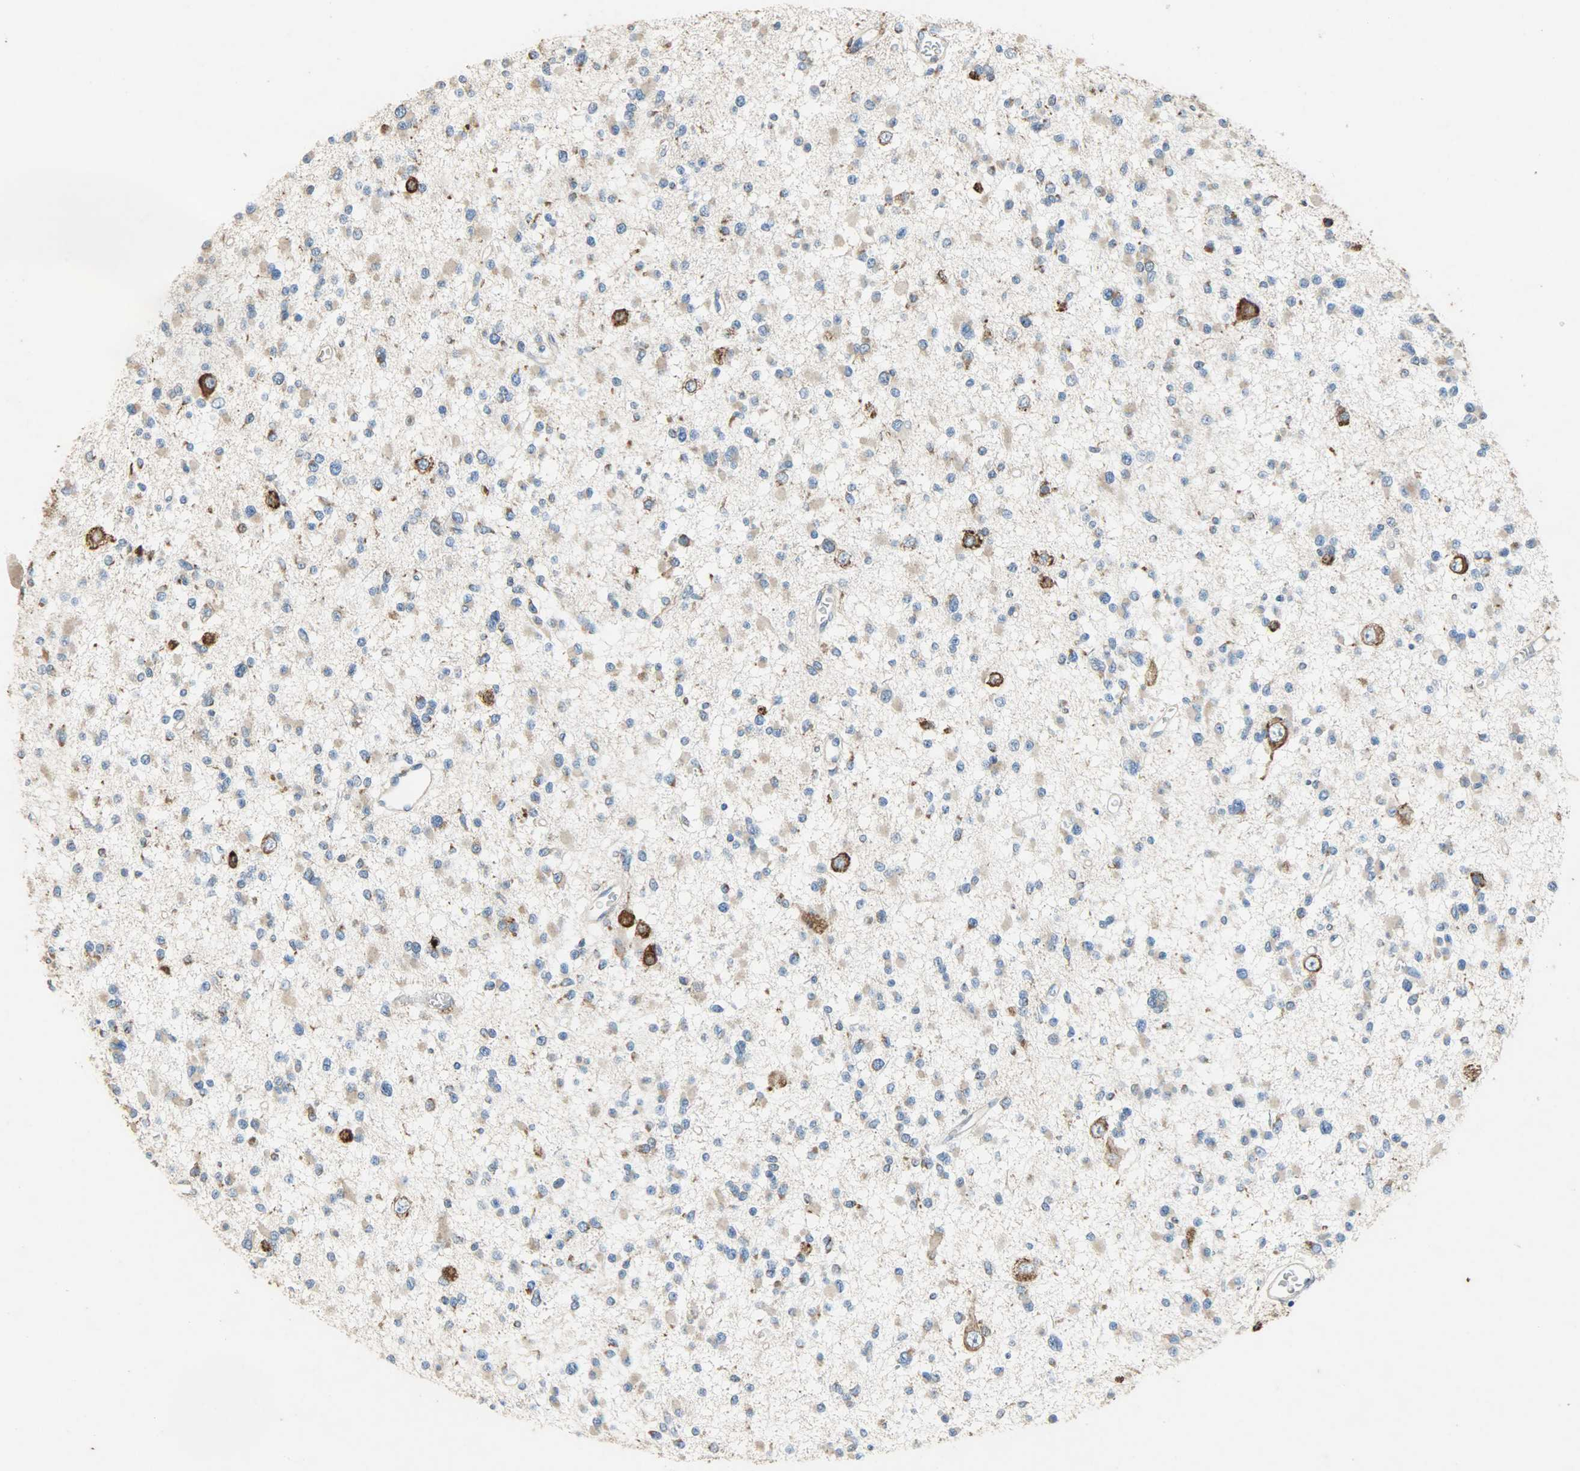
{"staining": {"intensity": "moderate", "quantity": ">75%", "location": "cytoplasmic/membranous"}, "tissue": "glioma", "cell_type": "Tumor cells", "image_type": "cancer", "snomed": [{"axis": "morphology", "description": "Glioma, malignant, Low grade"}, {"axis": "topography", "description": "Brain"}], "caption": "Malignant glioma (low-grade) tissue shows moderate cytoplasmic/membranous expression in approximately >75% of tumor cells, visualized by immunohistochemistry.", "gene": "HSPA5", "patient": {"sex": "female", "age": 22}}